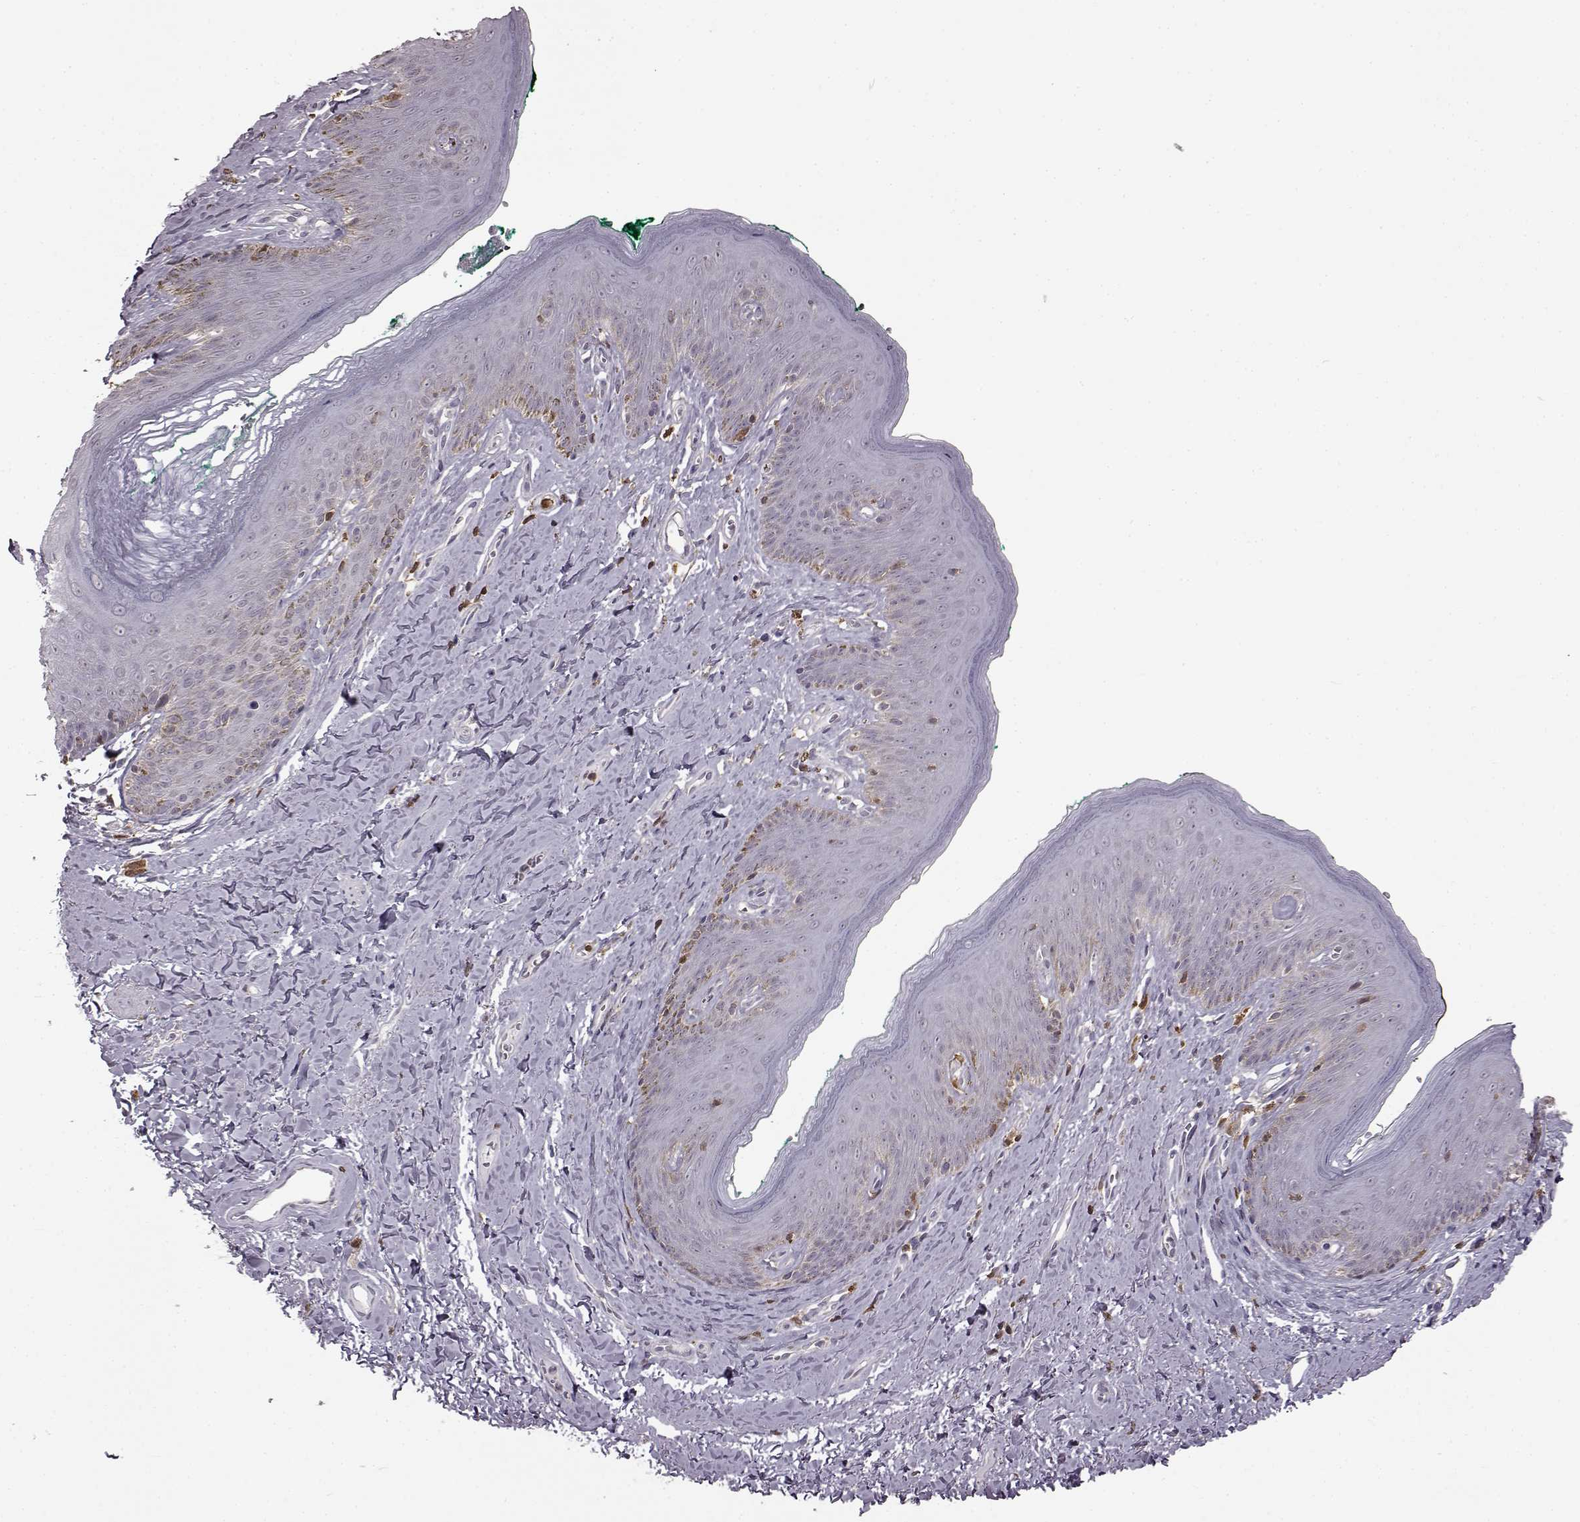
{"staining": {"intensity": "negative", "quantity": "none", "location": "none"}, "tissue": "skin", "cell_type": "Epidermal cells", "image_type": "normal", "snomed": [{"axis": "morphology", "description": "Normal tissue, NOS"}, {"axis": "topography", "description": "Vulva"}], "caption": "Immunohistochemical staining of normal skin demonstrates no significant staining in epidermal cells.", "gene": "DOK2", "patient": {"sex": "female", "age": 66}}